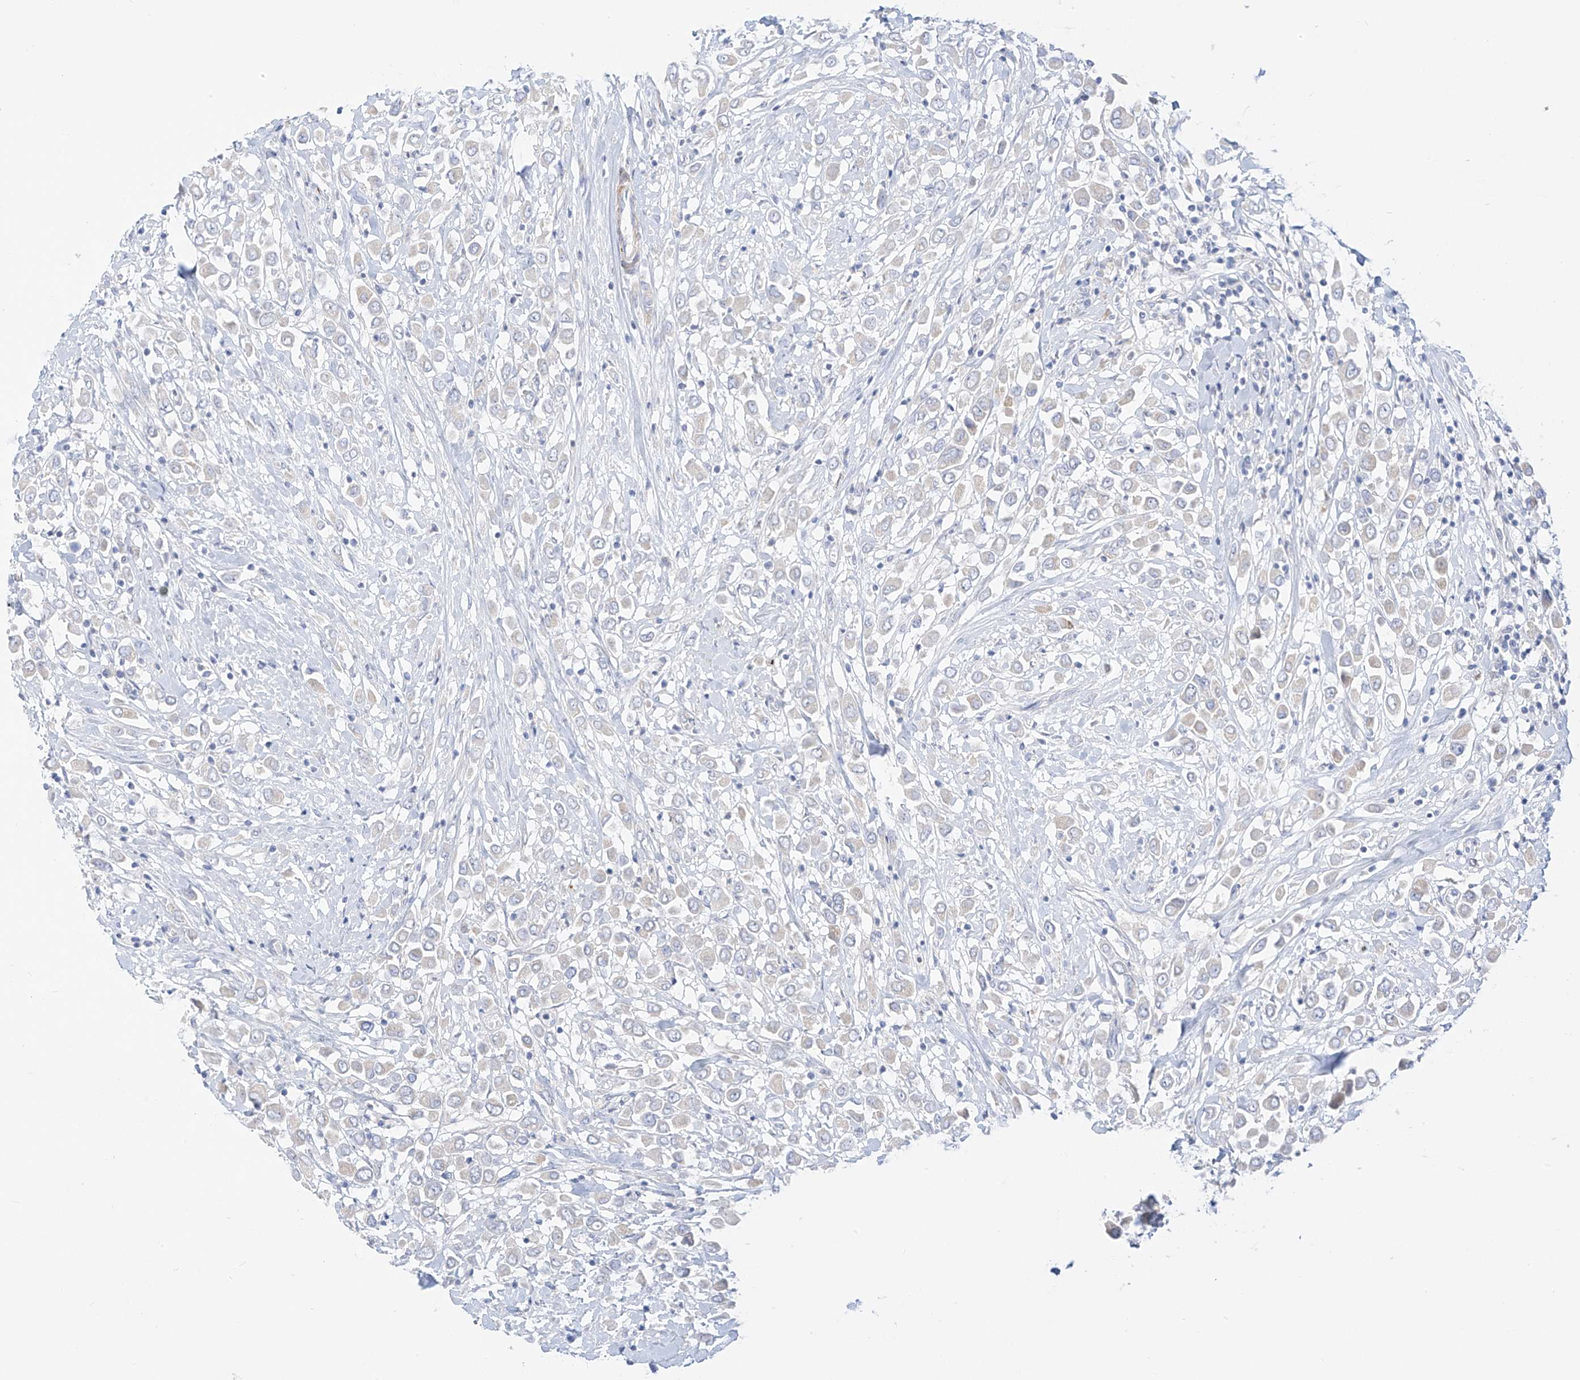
{"staining": {"intensity": "negative", "quantity": "none", "location": "none"}, "tissue": "breast cancer", "cell_type": "Tumor cells", "image_type": "cancer", "snomed": [{"axis": "morphology", "description": "Duct carcinoma"}, {"axis": "topography", "description": "Breast"}], "caption": "Immunohistochemistry (IHC) of human breast invasive ductal carcinoma reveals no positivity in tumor cells.", "gene": "ST3GAL5", "patient": {"sex": "female", "age": 61}}